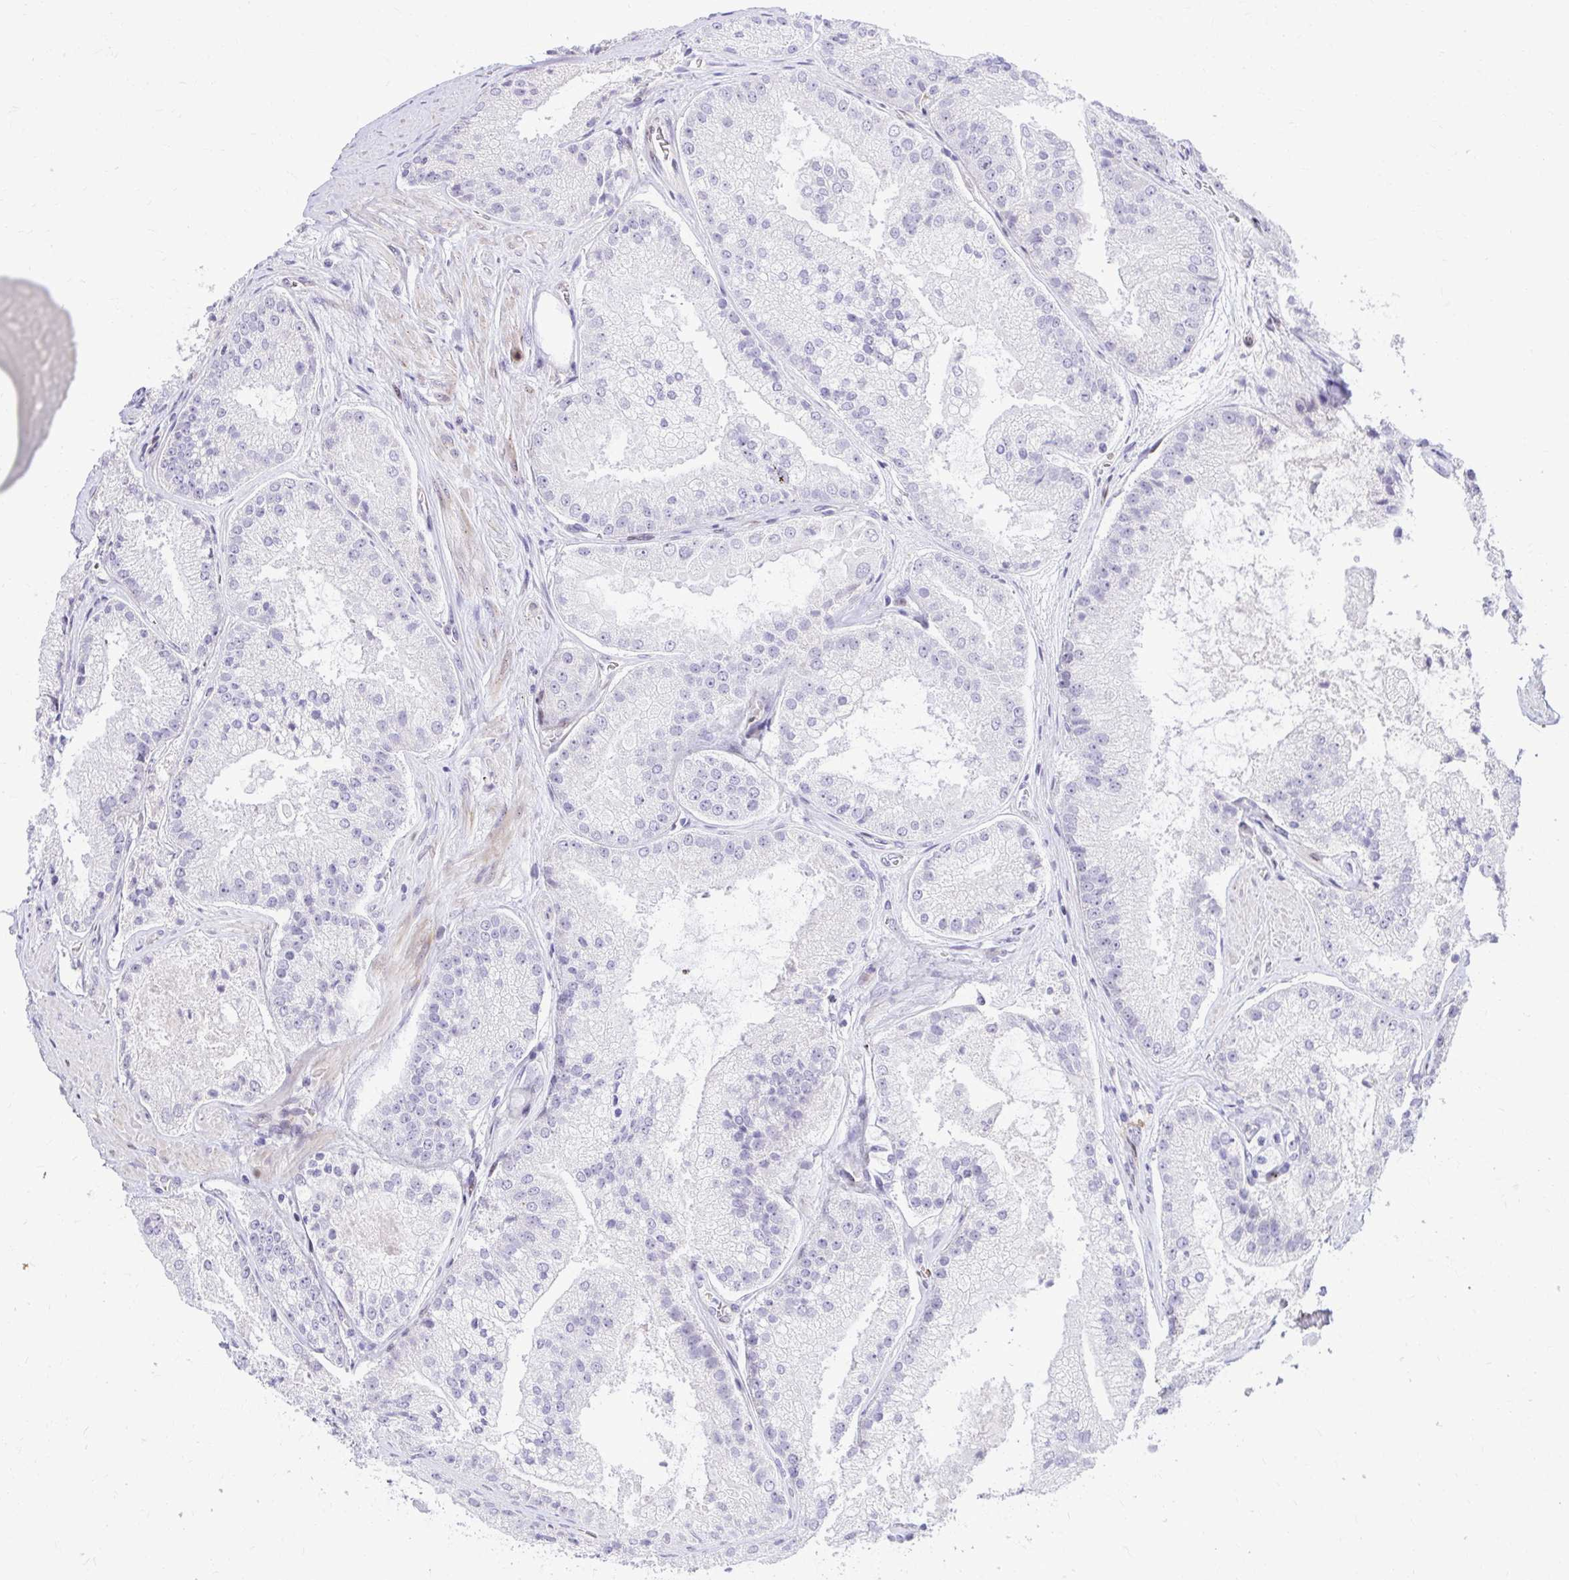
{"staining": {"intensity": "negative", "quantity": "none", "location": "none"}, "tissue": "prostate cancer", "cell_type": "Tumor cells", "image_type": "cancer", "snomed": [{"axis": "morphology", "description": "Adenocarcinoma, High grade"}, {"axis": "topography", "description": "Prostate"}], "caption": "Human prostate adenocarcinoma (high-grade) stained for a protein using immunohistochemistry (IHC) exhibits no positivity in tumor cells.", "gene": "DLX4", "patient": {"sex": "male", "age": 73}}